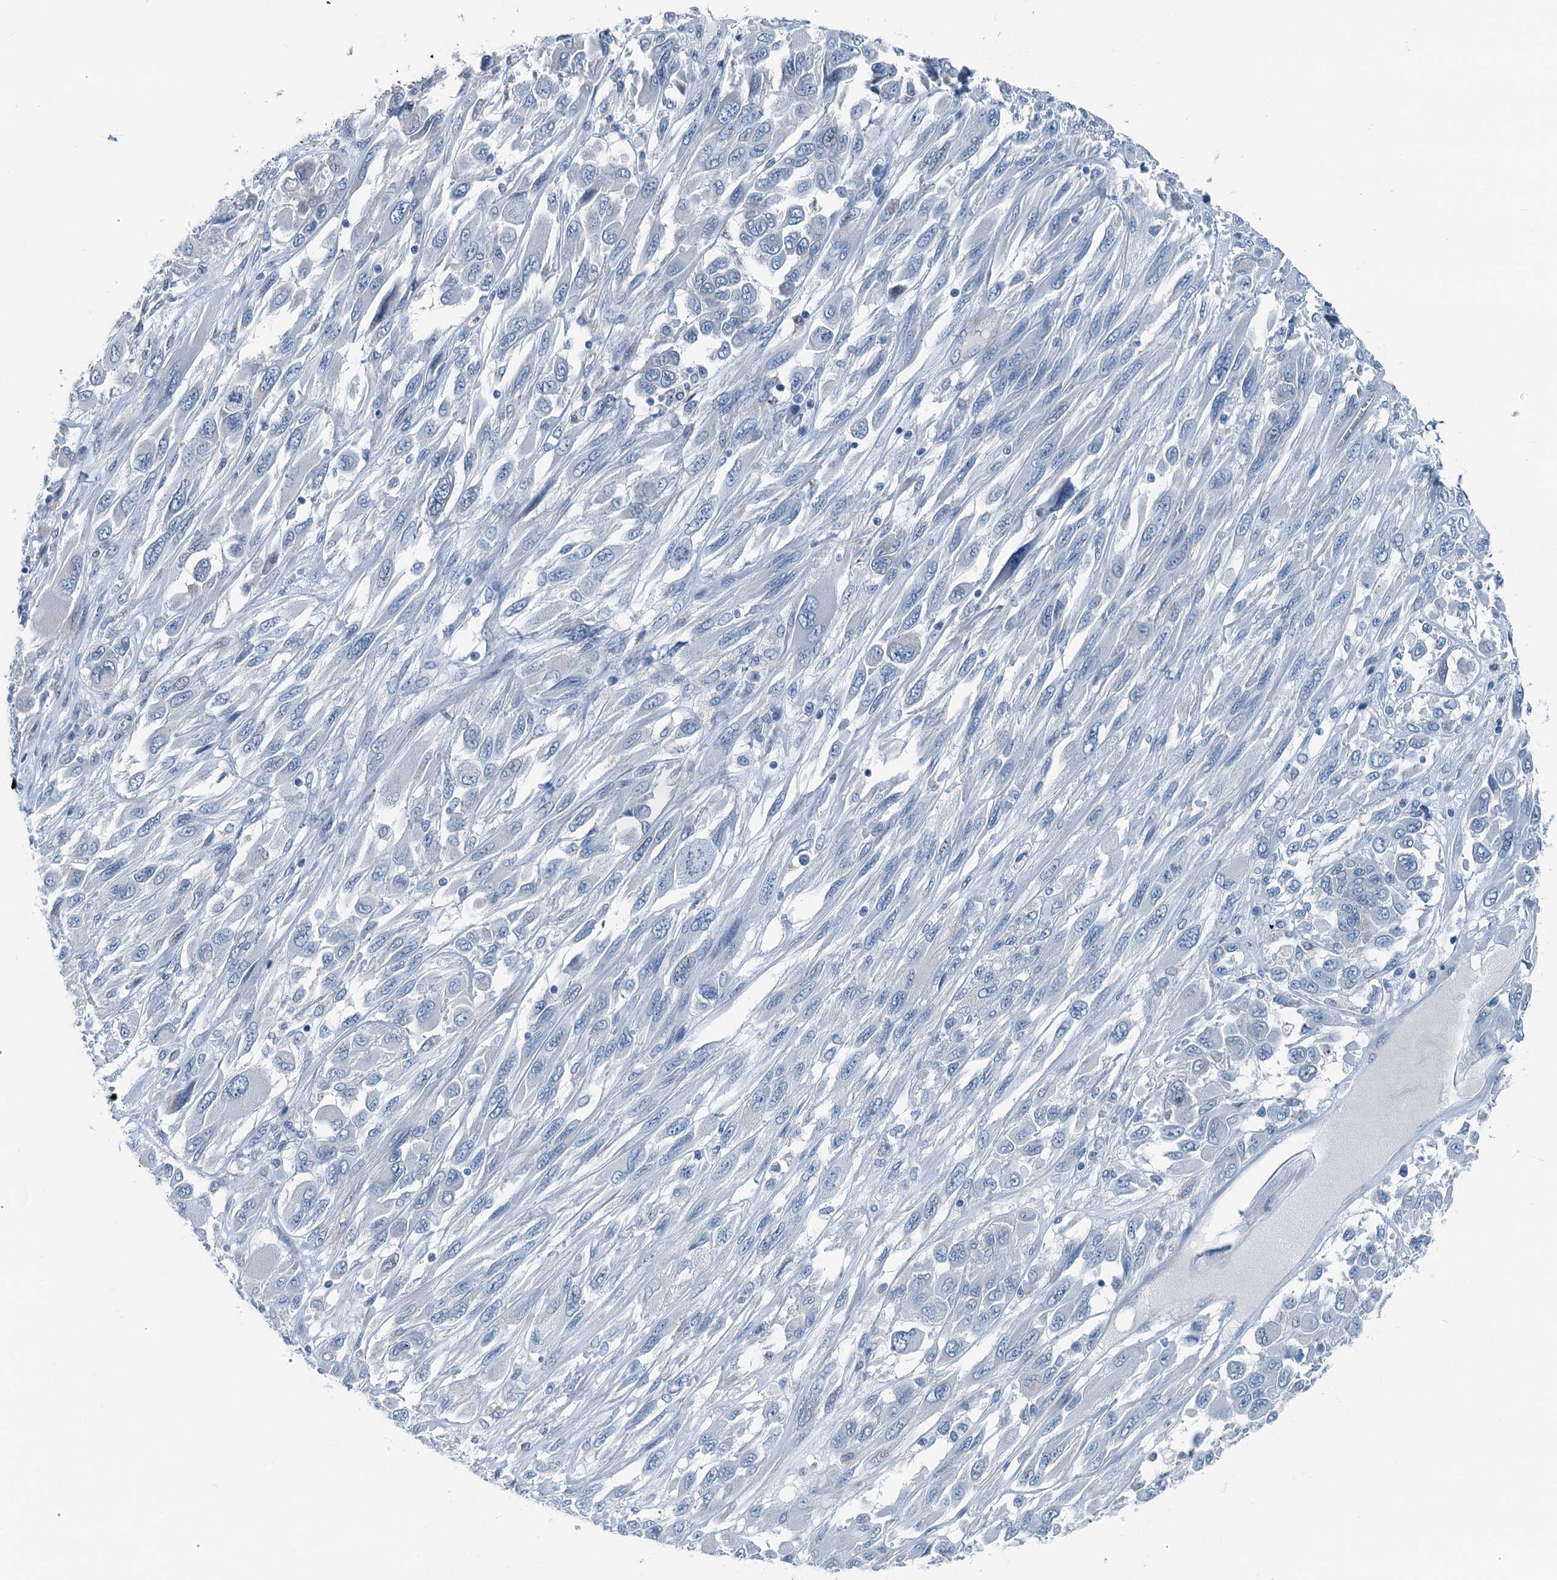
{"staining": {"intensity": "negative", "quantity": "none", "location": "none"}, "tissue": "melanoma", "cell_type": "Tumor cells", "image_type": "cancer", "snomed": [{"axis": "morphology", "description": "Malignant melanoma, NOS"}, {"axis": "topography", "description": "Skin"}], "caption": "Immunohistochemistry of malignant melanoma shows no positivity in tumor cells.", "gene": "GFOD2", "patient": {"sex": "female", "age": 91}}